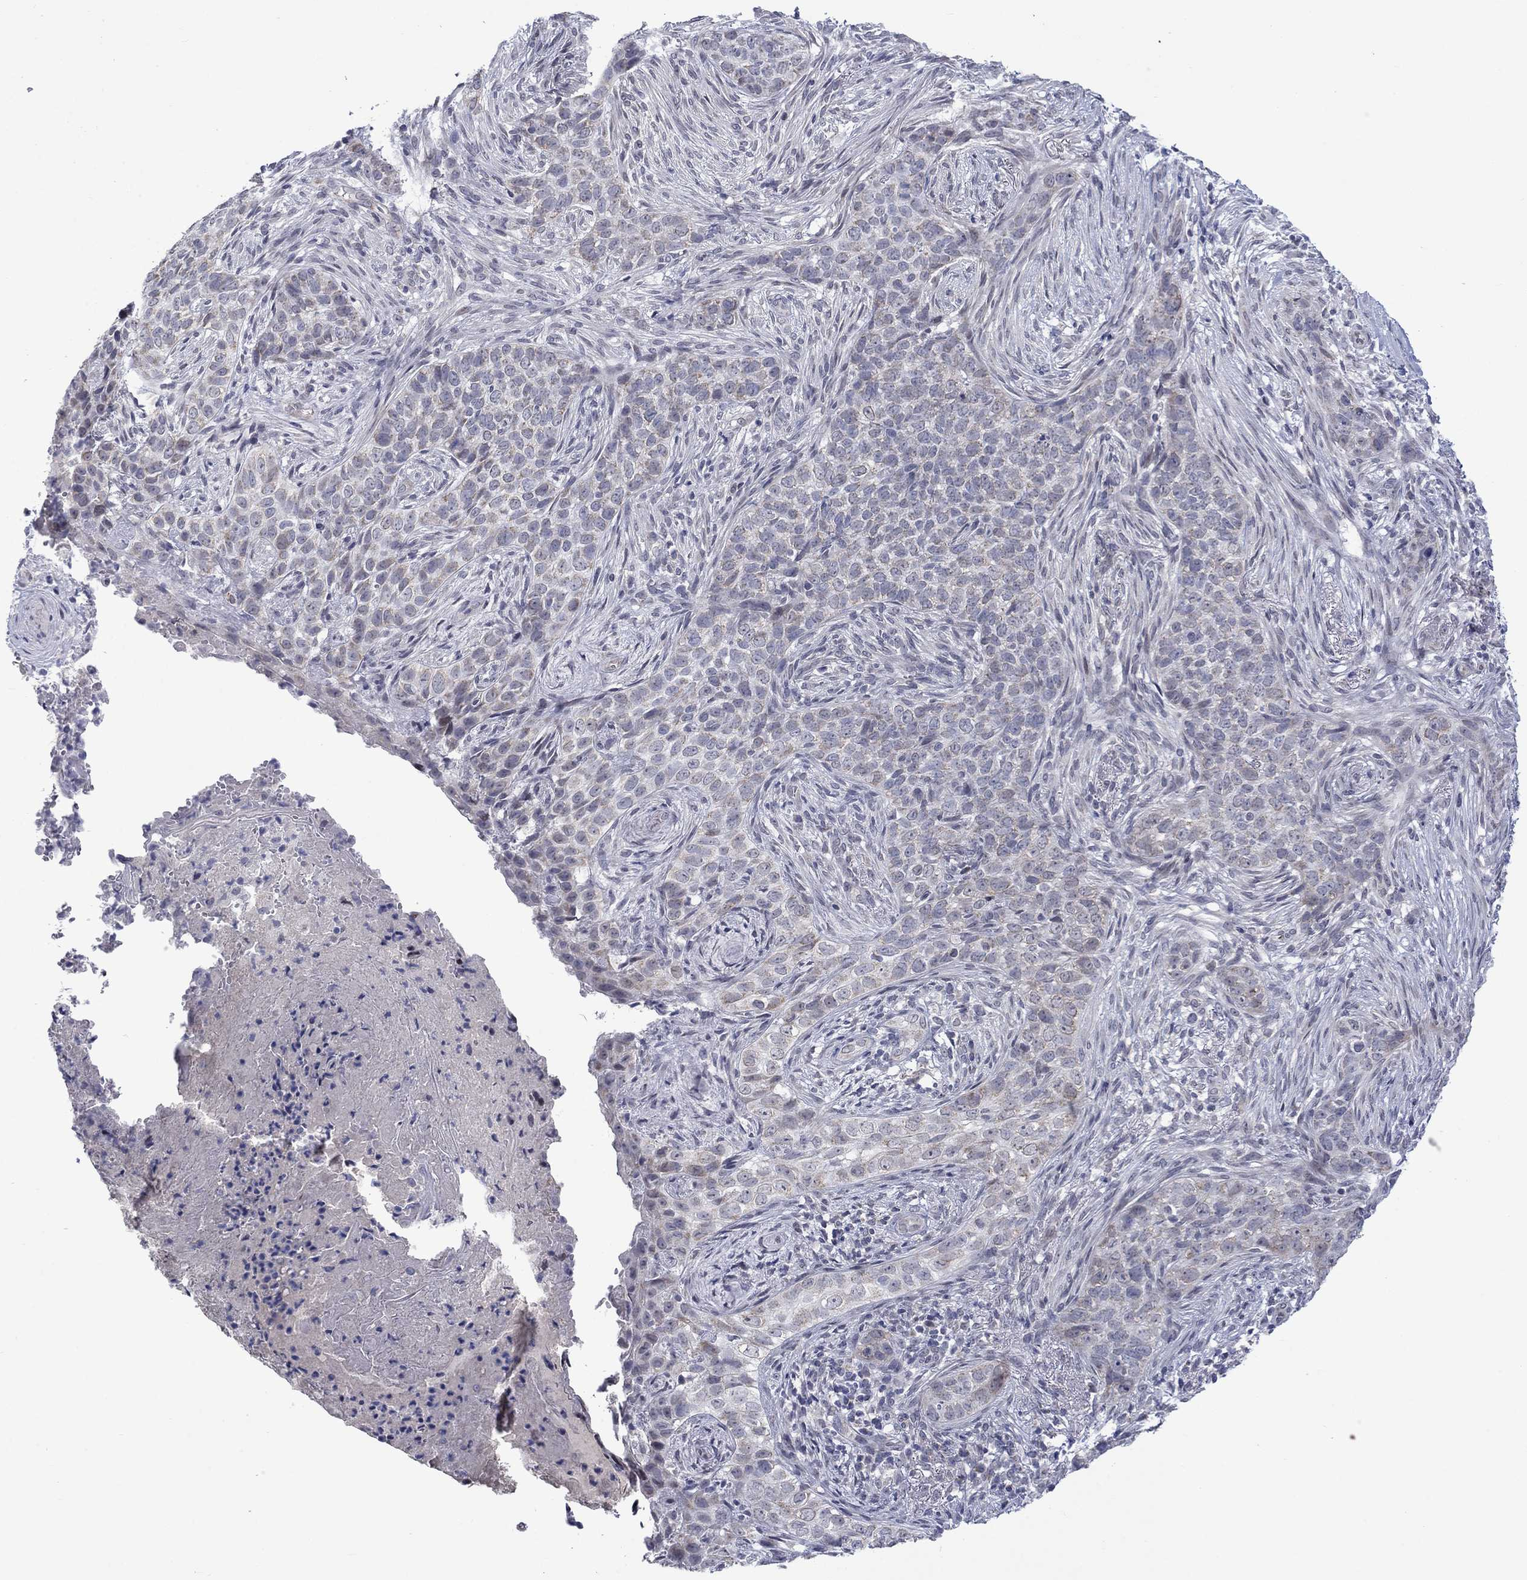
{"staining": {"intensity": "negative", "quantity": "none", "location": "none"}, "tissue": "skin cancer", "cell_type": "Tumor cells", "image_type": "cancer", "snomed": [{"axis": "morphology", "description": "Squamous cell carcinoma, NOS"}, {"axis": "topography", "description": "Skin"}], "caption": "High power microscopy photomicrograph of an immunohistochemistry (IHC) micrograph of skin cancer, revealing no significant staining in tumor cells.", "gene": "KCNJ16", "patient": {"sex": "male", "age": 88}}